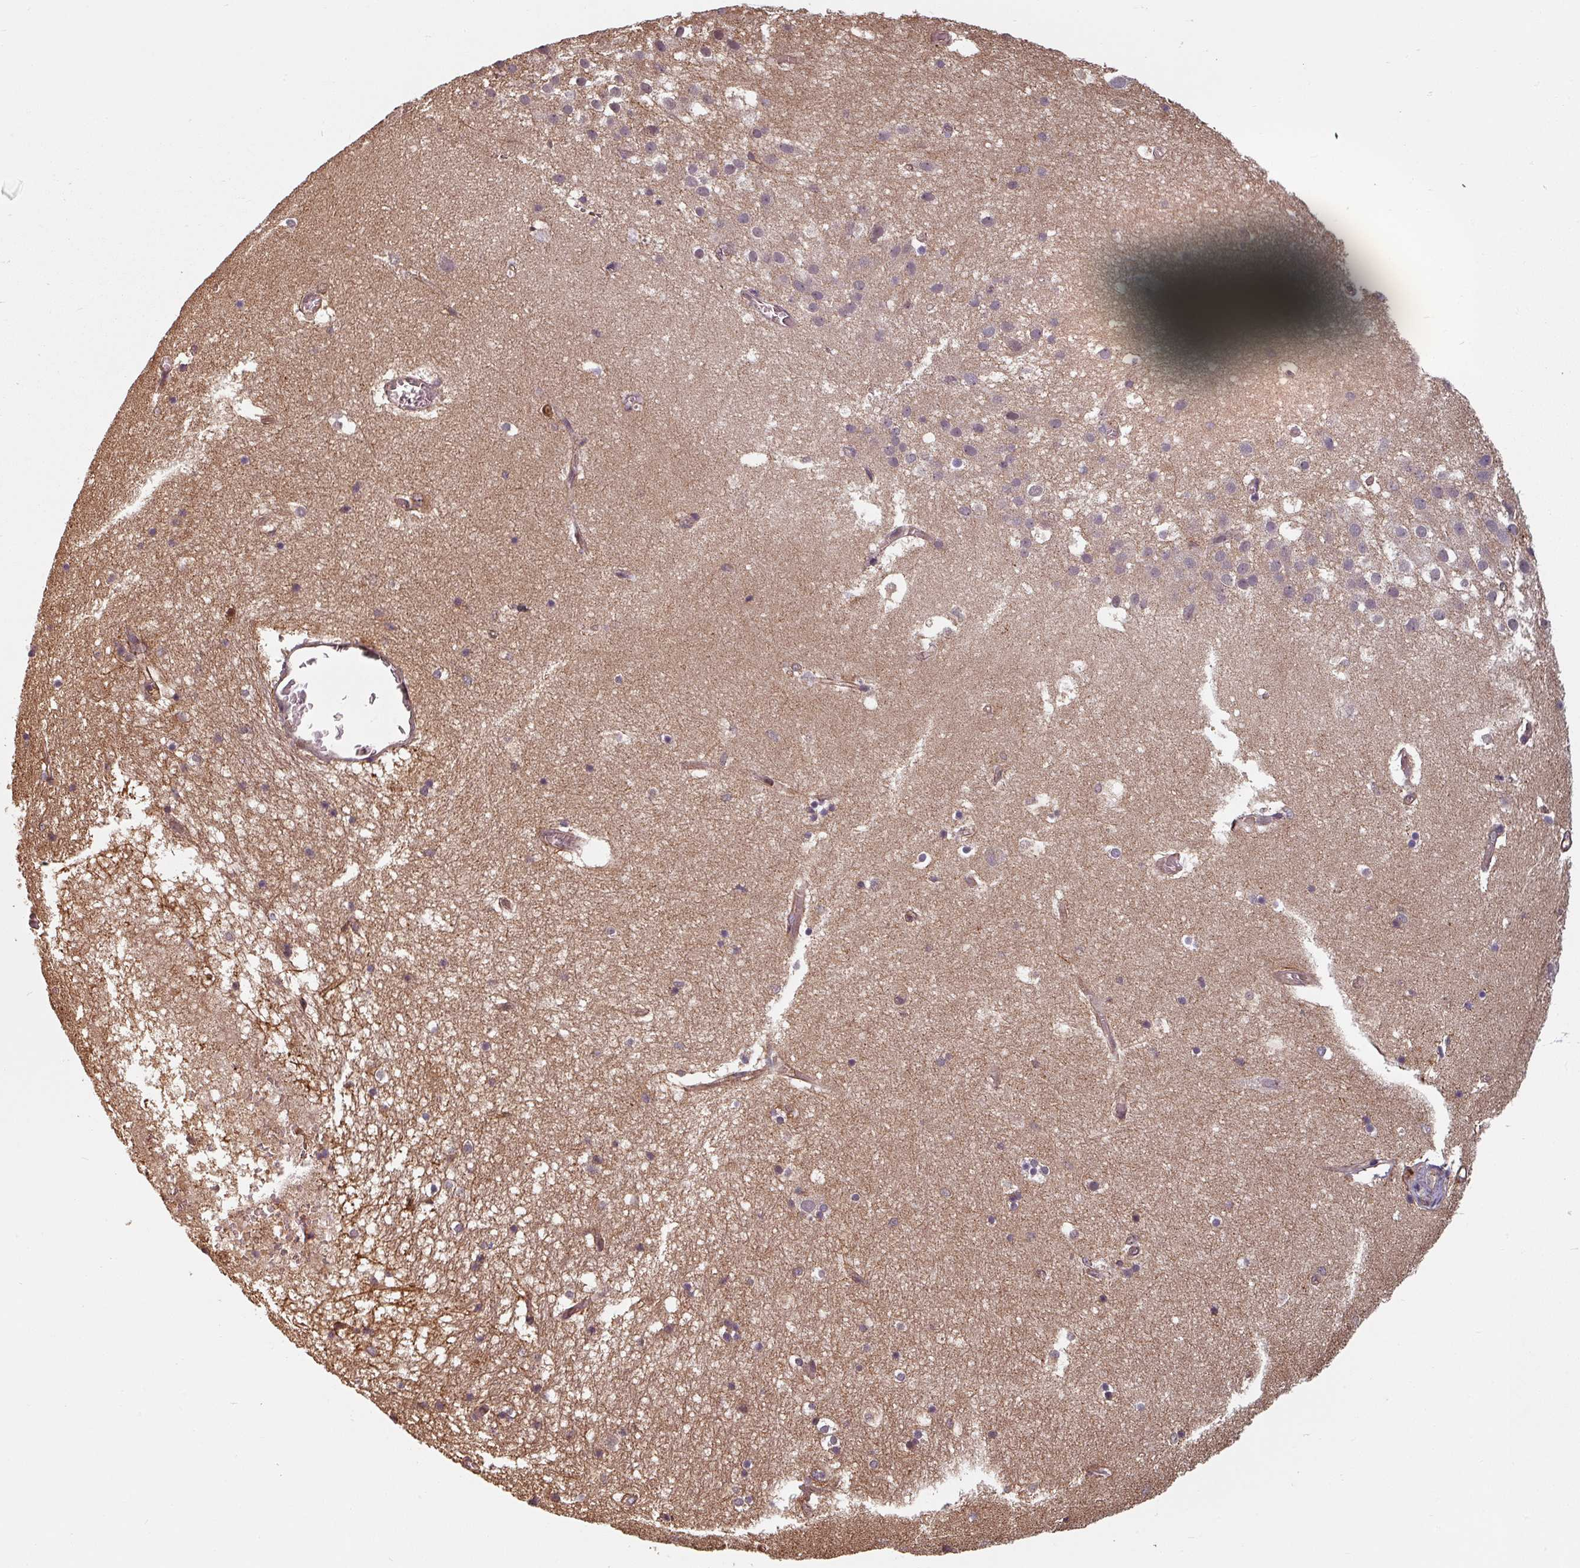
{"staining": {"intensity": "negative", "quantity": "none", "location": "none"}, "tissue": "hippocampus", "cell_type": "Glial cells", "image_type": "normal", "snomed": [{"axis": "morphology", "description": "Normal tissue, NOS"}, {"axis": "topography", "description": "Hippocampus"}], "caption": "Hippocampus stained for a protein using immunohistochemistry (IHC) reveals no staining glial cells.", "gene": "EID1", "patient": {"sex": "female", "age": 52}}